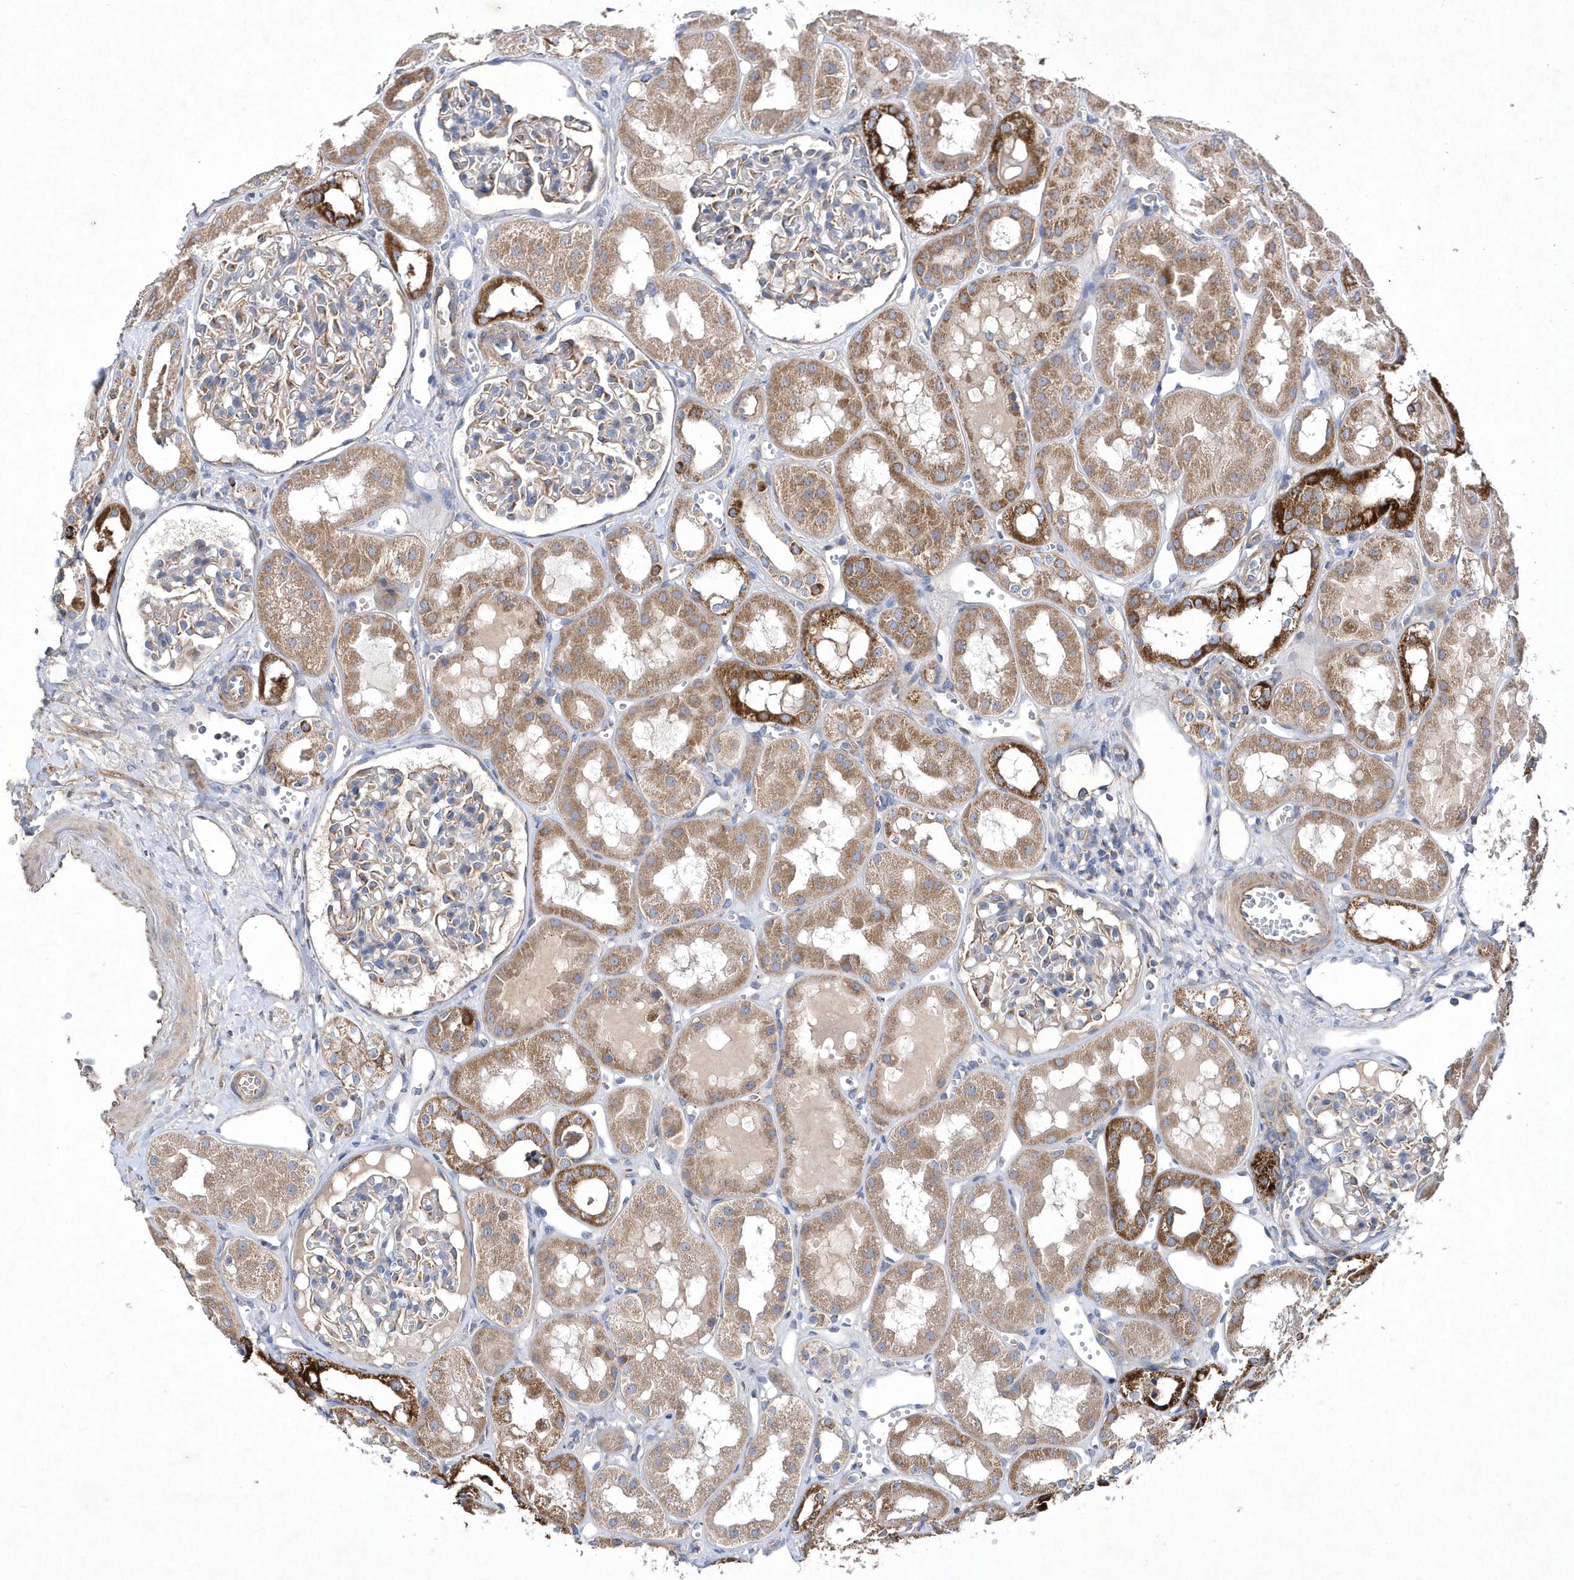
{"staining": {"intensity": "weak", "quantity": "25%-75%", "location": "cytoplasmic/membranous"}, "tissue": "kidney", "cell_type": "Cells in glomeruli", "image_type": "normal", "snomed": [{"axis": "morphology", "description": "Normal tissue, NOS"}, {"axis": "topography", "description": "Kidney"}], "caption": "Kidney stained for a protein (brown) exhibits weak cytoplasmic/membranous positive staining in approximately 25%-75% of cells in glomeruli.", "gene": "METTL8", "patient": {"sex": "male", "age": 16}}